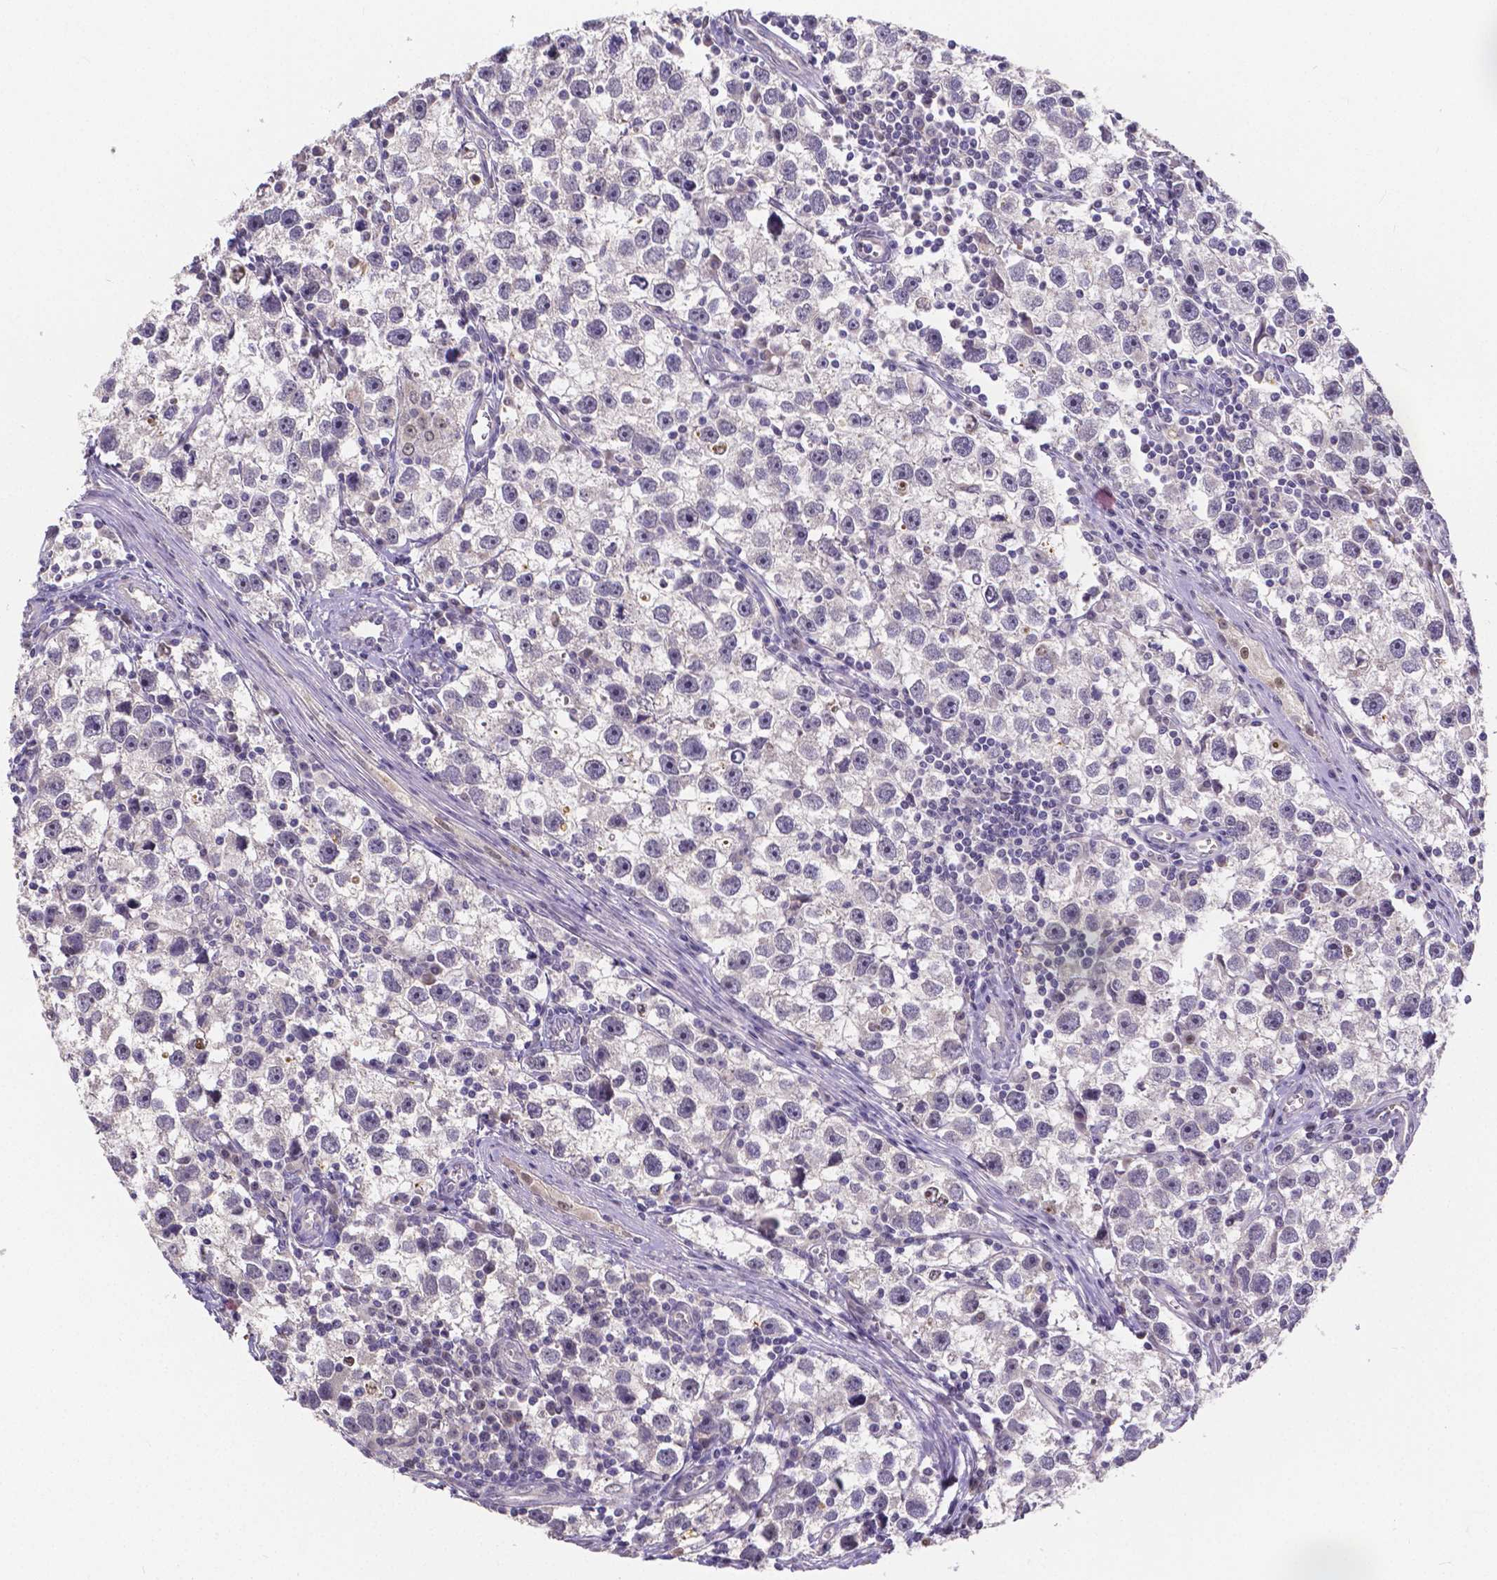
{"staining": {"intensity": "negative", "quantity": "none", "location": "none"}, "tissue": "testis cancer", "cell_type": "Tumor cells", "image_type": "cancer", "snomed": [{"axis": "morphology", "description": "Seminoma, NOS"}, {"axis": "topography", "description": "Testis"}], "caption": "Immunohistochemistry image of neoplastic tissue: seminoma (testis) stained with DAB exhibits no significant protein positivity in tumor cells.", "gene": "CTNNA2", "patient": {"sex": "male", "age": 30}}